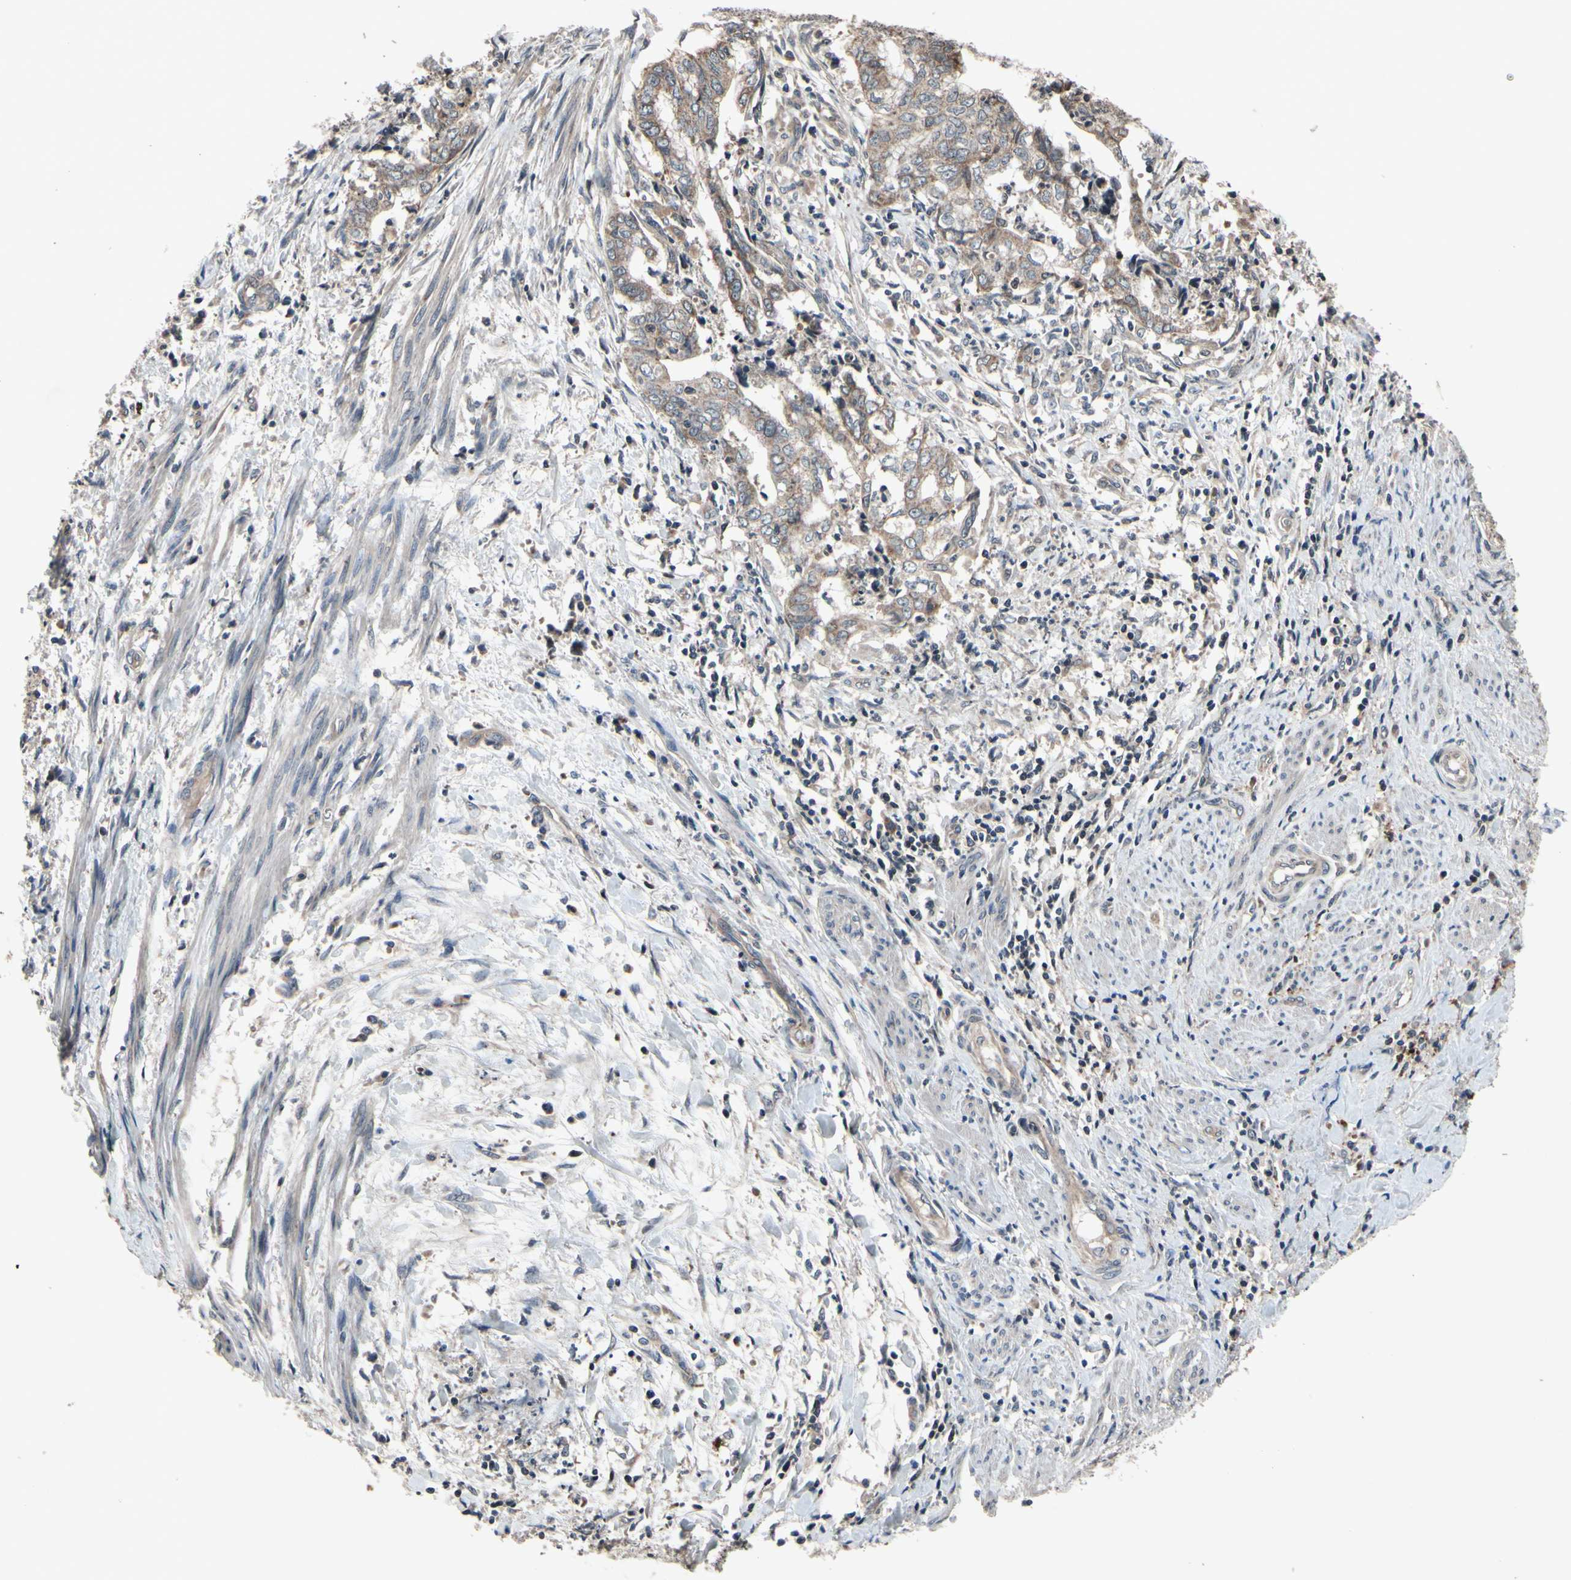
{"staining": {"intensity": "weak", "quantity": ">75%", "location": "cytoplasmic/membranous"}, "tissue": "endometrial cancer", "cell_type": "Tumor cells", "image_type": "cancer", "snomed": [{"axis": "morphology", "description": "Necrosis, NOS"}, {"axis": "morphology", "description": "Adenocarcinoma, NOS"}, {"axis": "topography", "description": "Endometrium"}], "caption": "Weak cytoplasmic/membranous protein positivity is seen in approximately >75% of tumor cells in adenocarcinoma (endometrial).", "gene": "MBTPS2", "patient": {"sex": "female", "age": 79}}